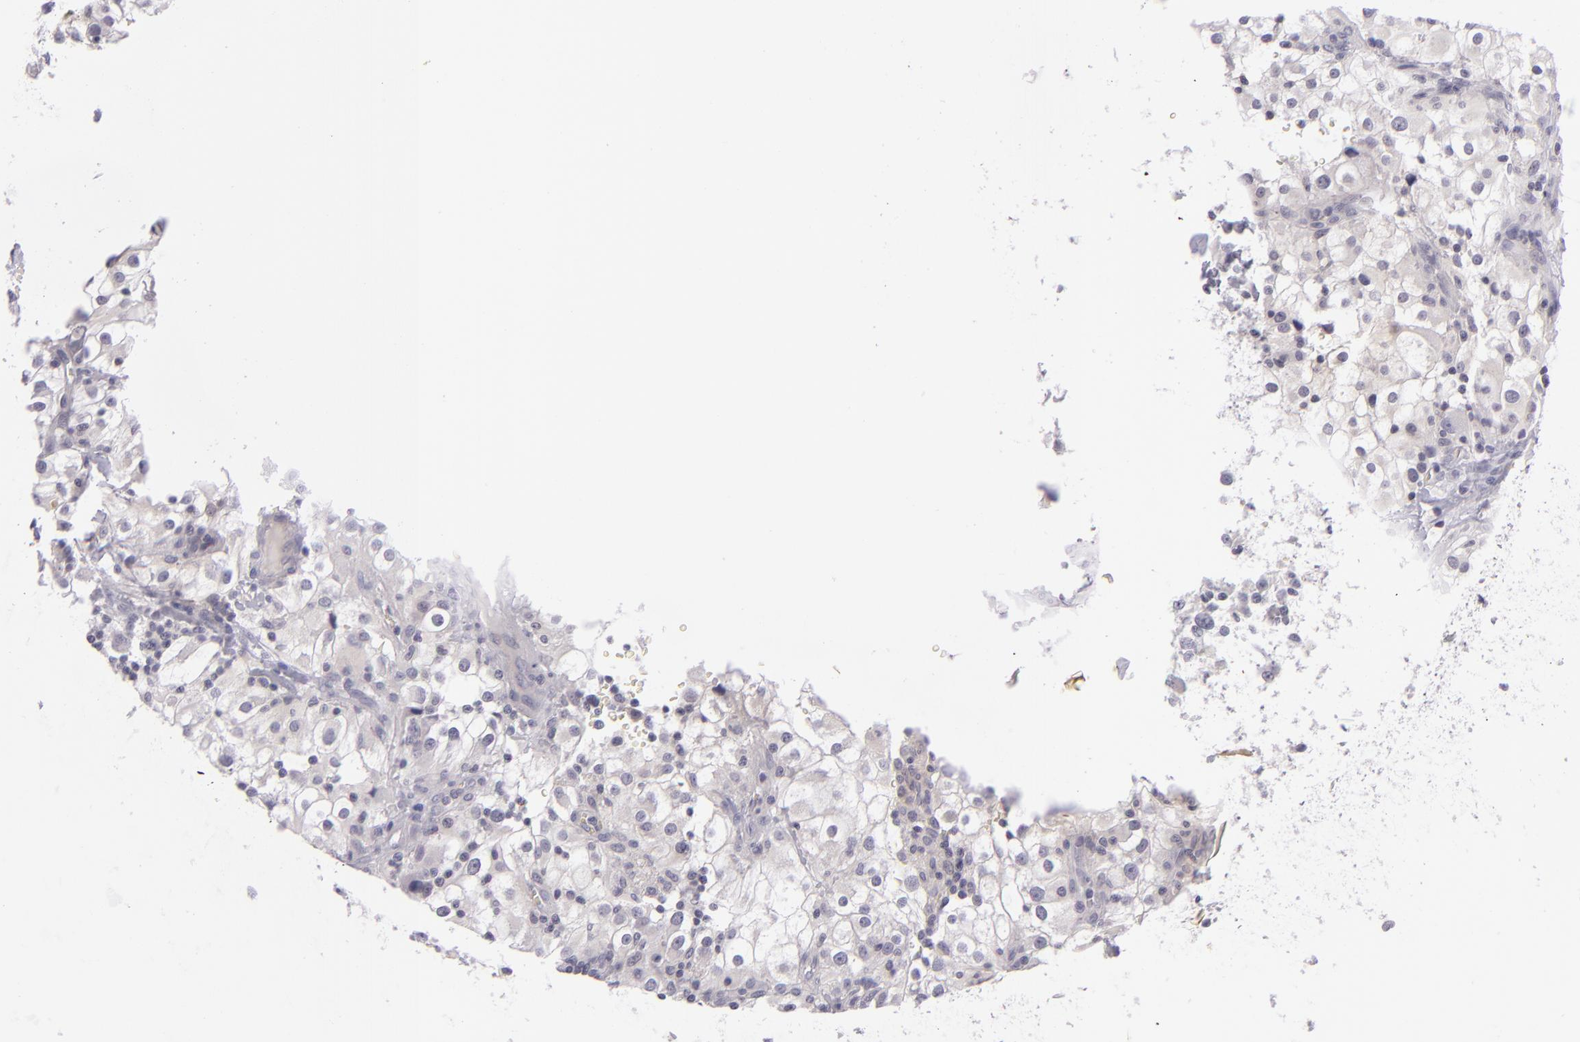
{"staining": {"intensity": "negative", "quantity": "none", "location": "none"}, "tissue": "renal cancer", "cell_type": "Tumor cells", "image_type": "cancer", "snomed": [{"axis": "morphology", "description": "Adenocarcinoma, NOS"}, {"axis": "topography", "description": "Kidney"}], "caption": "An image of human adenocarcinoma (renal) is negative for staining in tumor cells.", "gene": "DAG1", "patient": {"sex": "female", "age": 52}}